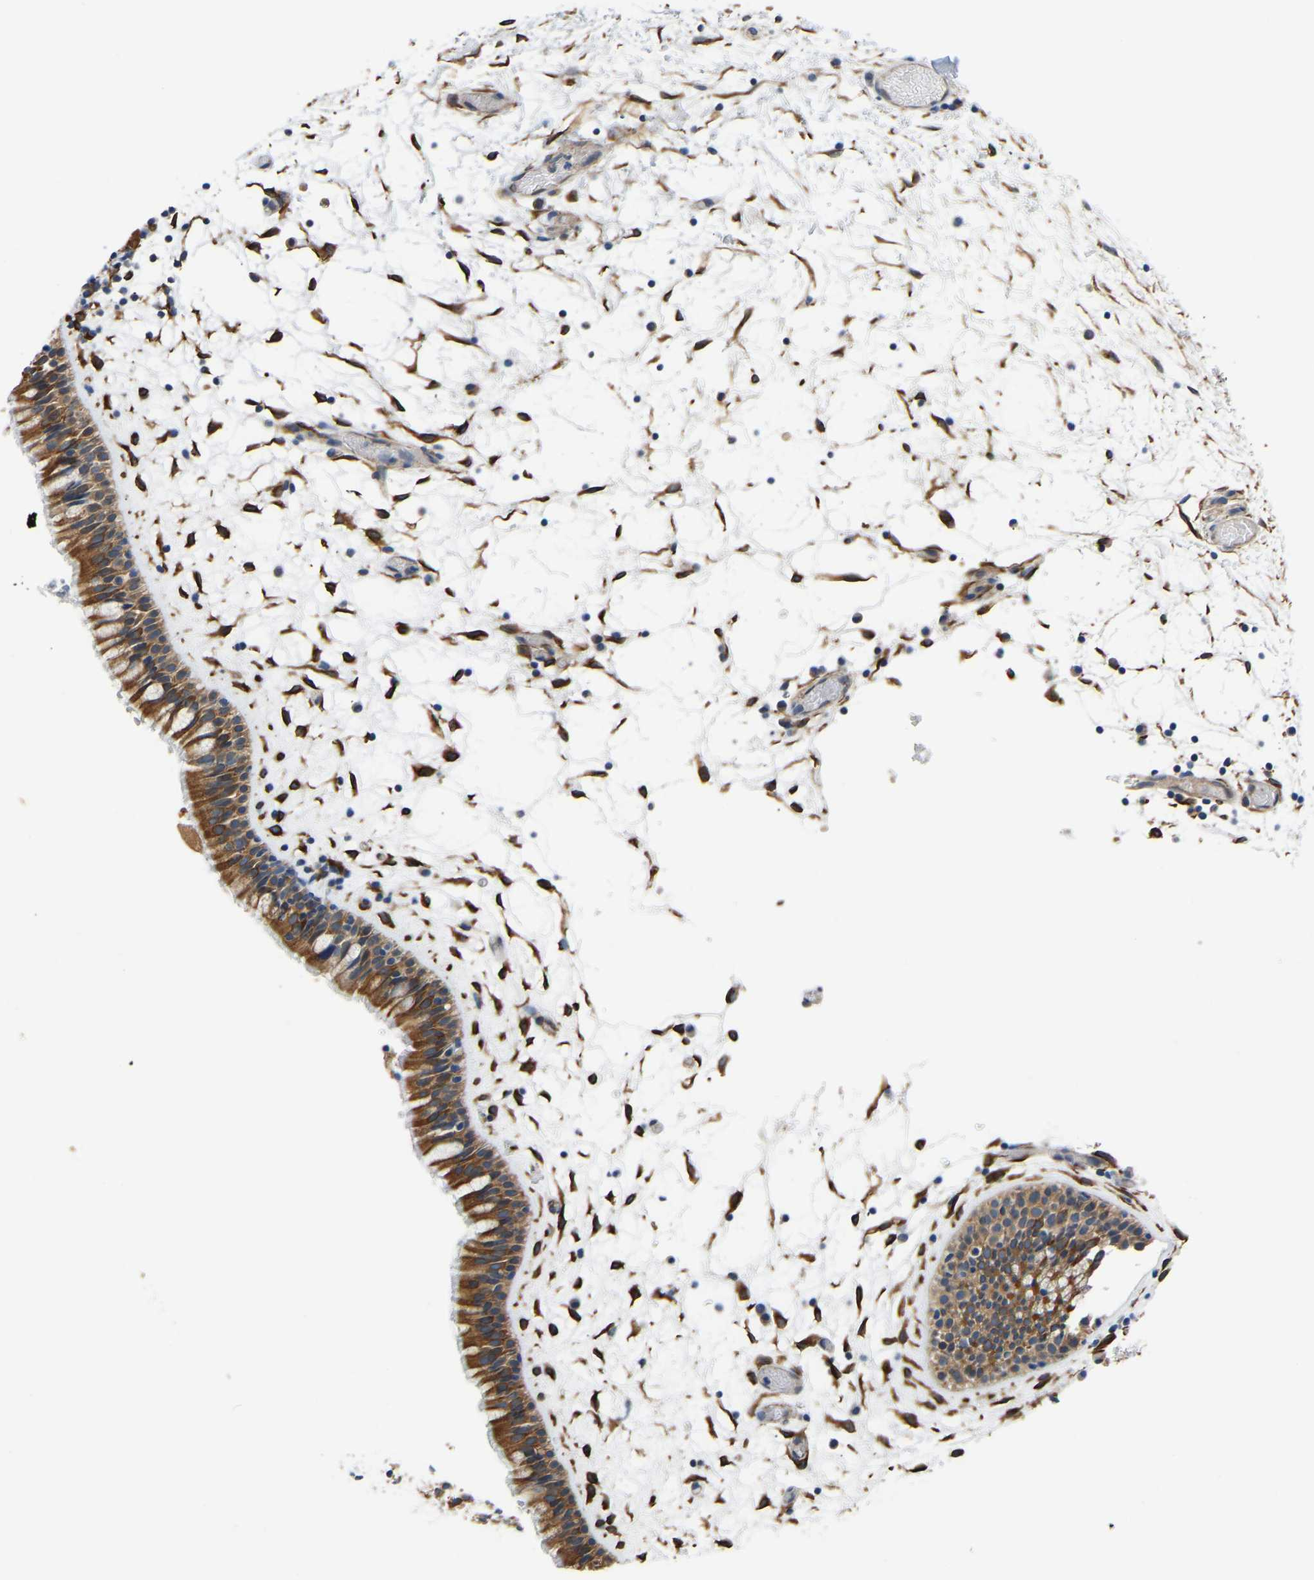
{"staining": {"intensity": "moderate", "quantity": ">75%", "location": "cytoplasmic/membranous"}, "tissue": "nasopharynx", "cell_type": "Respiratory epithelial cells", "image_type": "normal", "snomed": [{"axis": "morphology", "description": "Normal tissue, NOS"}, {"axis": "morphology", "description": "Inflammation, NOS"}, {"axis": "topography", "description": "Nasopharynx"}], "caption": "Immunohistochemistry (IHC) histopathology image of unremarkable nasopharynx: nasopharynx stained using IHC reveals medium levels of moderate protein expression localized specifically in the cytoplasmic/membranous of respiratory epithelial cells, appearing as a cytoplasmic/membranous brown color.", "gene": "ARL6IP5", "patient": {"sex": "male", "age": 48}}